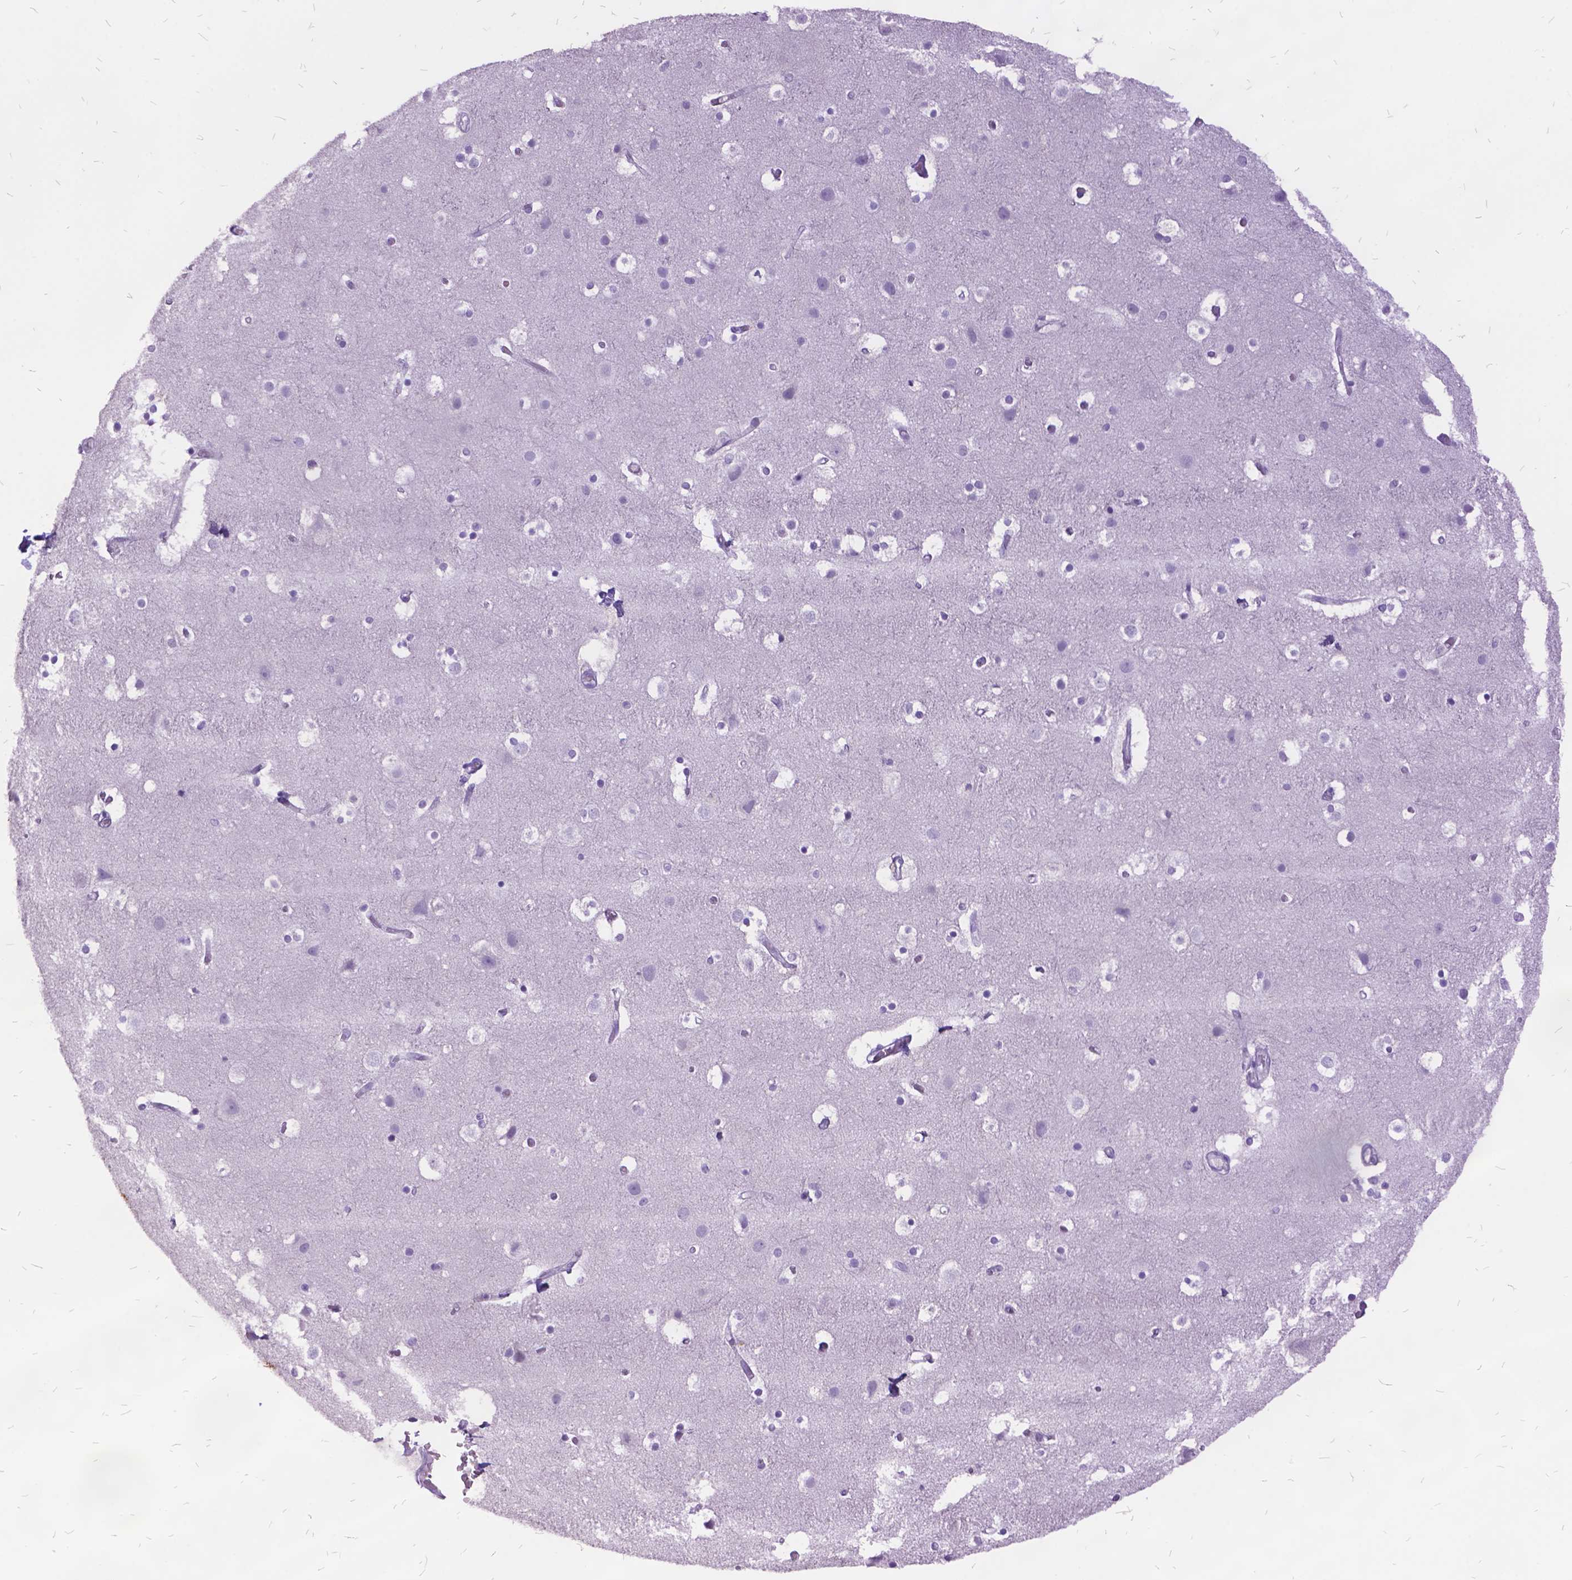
{"staining": {"intensity": "negative", "quantity": "none", "location": "none"}, "tissue": "cerebral cortex", "cell_type": "Endothelial cells", "image_type": "normal", "snomed": [{"axis": "morphology", "description": "Normal tissue, NOS"}, {"axis": "topography", "description": "Cerebral cortex"}], "caption": "The photomicrograph demonstrates no staining of endothelial cells in unremarkable cerebral cortex. (DAB (3,3'-diaminobenzidine) IHC with hematoxylin counter stain).", "gene": "ITGB6", "patient": {"sex": "female", "age": 52}}